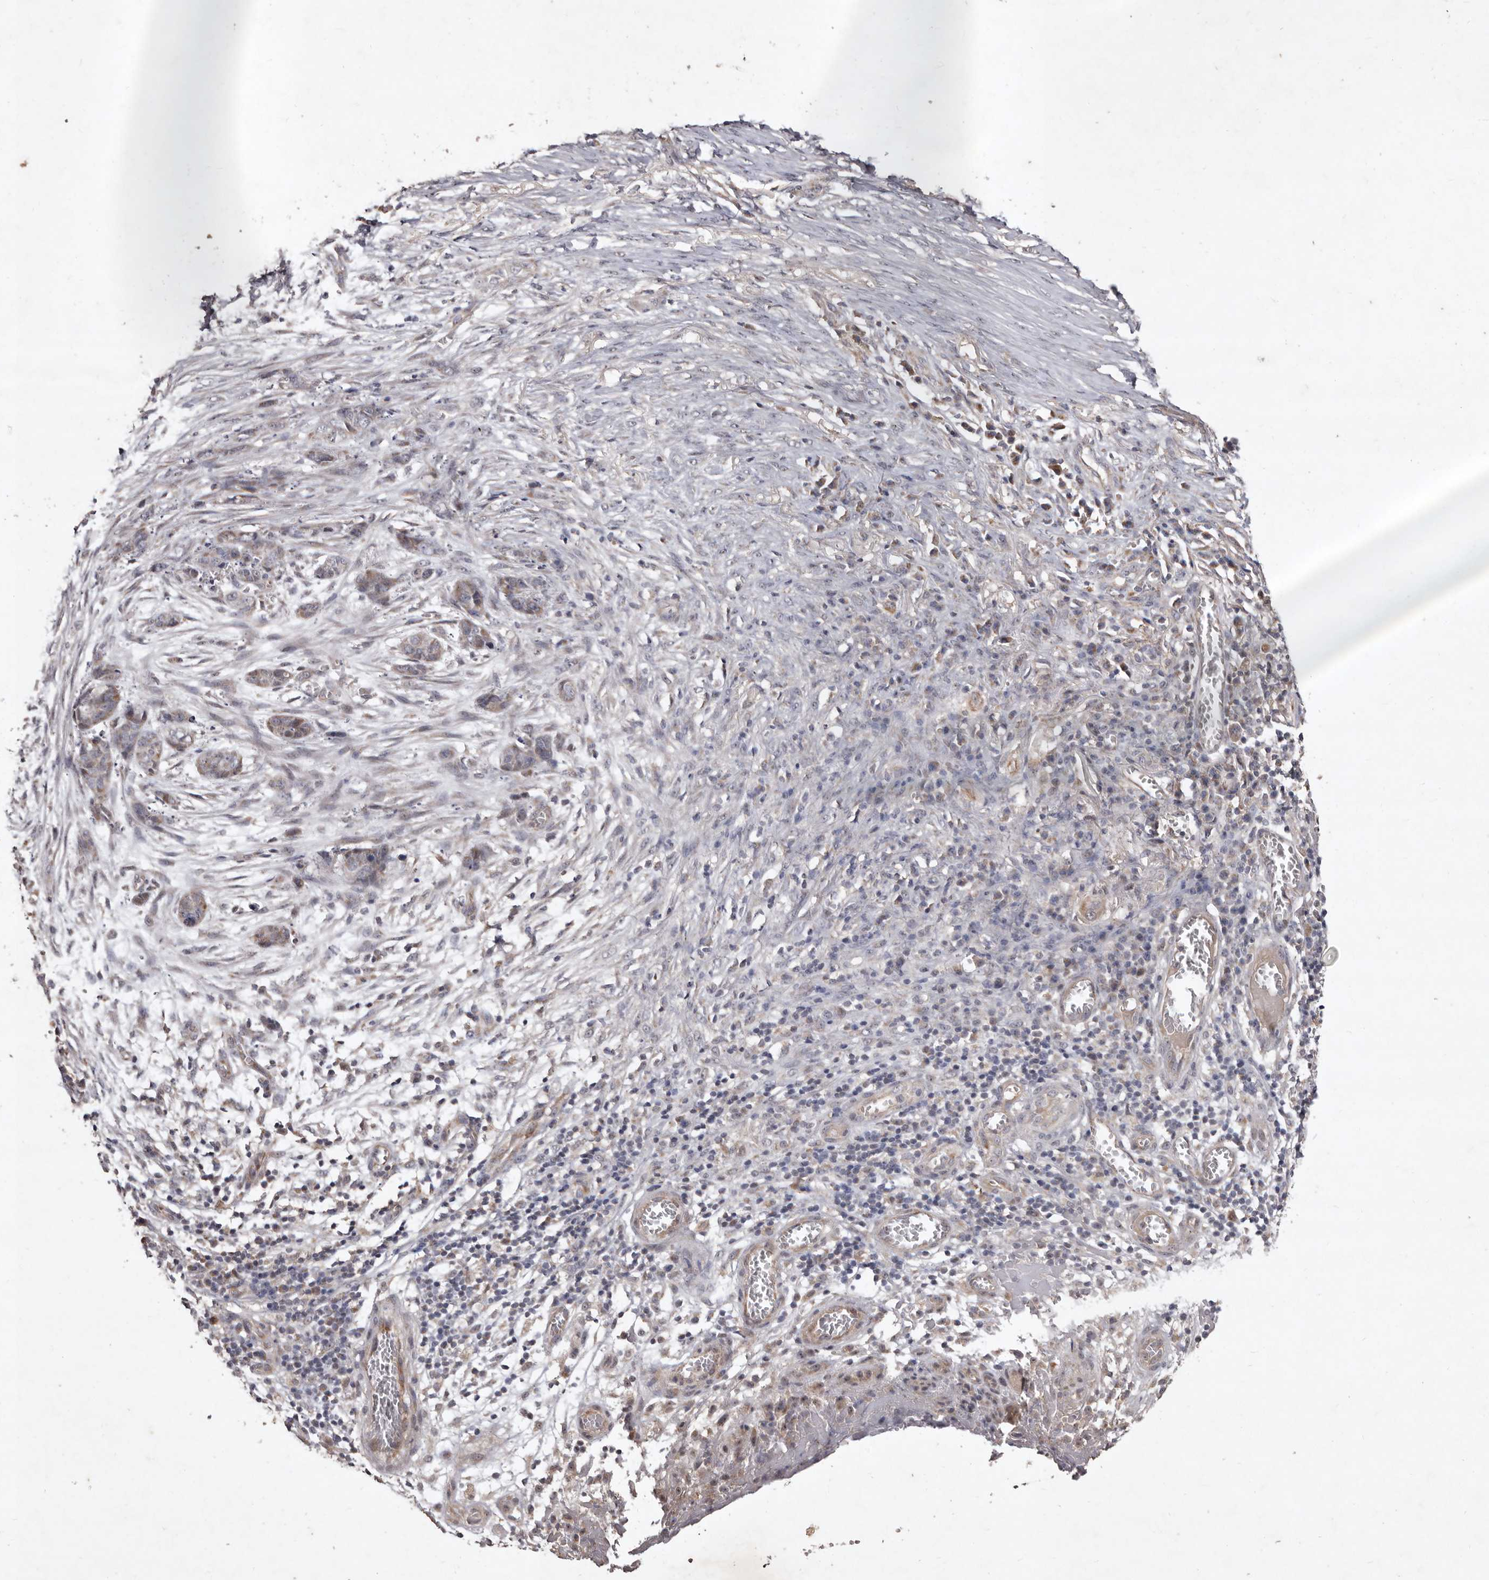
{"staining": {"intensity": "weak", "quantity": "25%-75%", "location": "cytoplasmic/membranous"}, "tissue": "skin cancer", "cell_type": "Tumor cells", "image_type": "cancer", "snomed": [{"axis": "morphology", "description": "Basal cell carcinoma"}, {"axis": "topography", "description": "Skin"}], "caption": "Tumor cells demonstrate weak cytoplasmic/membranous positivity in about 25%-75% of cells in skin cancer (basal cell carcinoma).", "gene": "FLAD1", "patient": {"sex": "female", "age": 64}}